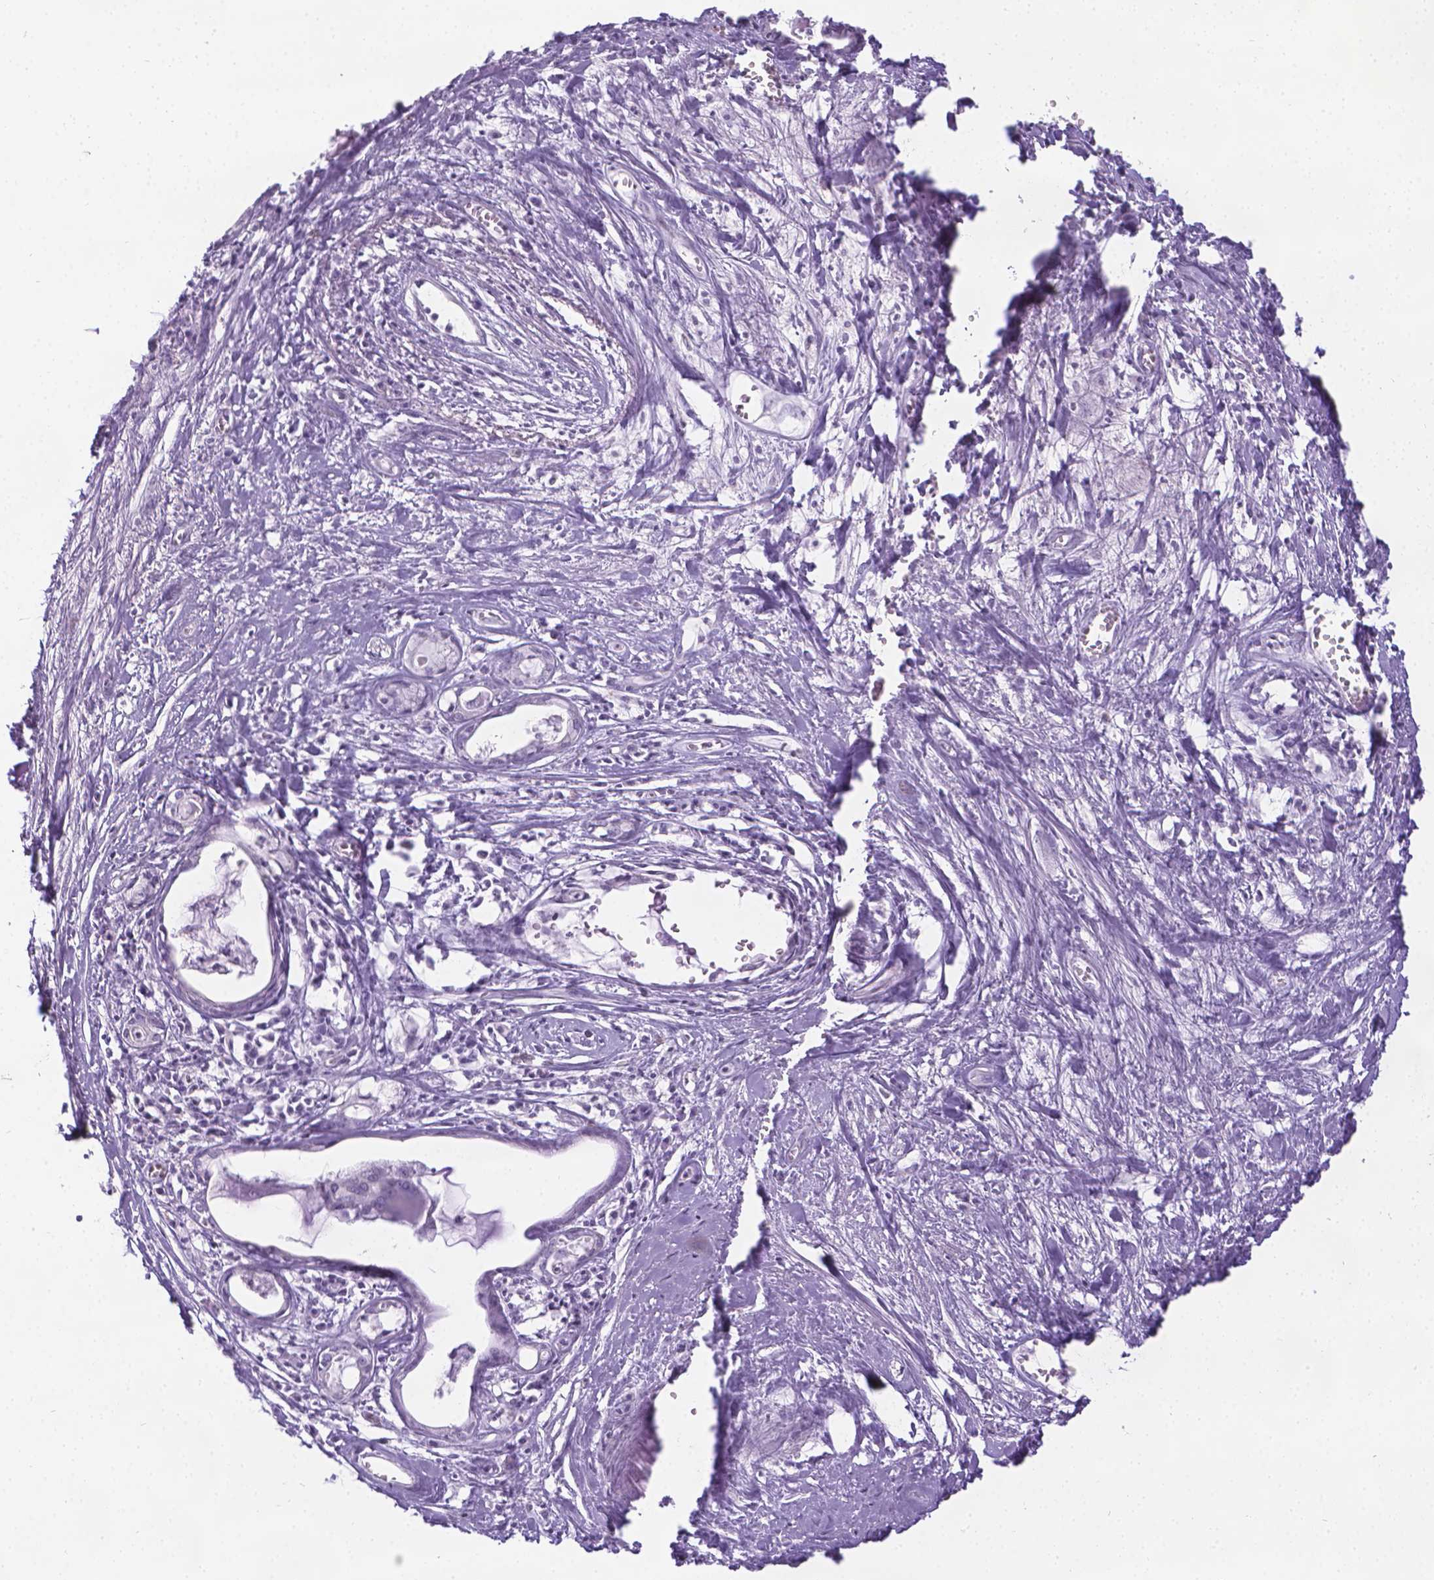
{"staining": {"intensity": "negative", "quantity": "none", "location": "none"}, "tissue": "adipose tissue", "cell_type": "Adipocytes", "image_type": "normal", "snomed": [{"axis": "morphology", "description": "Normal tissue, NOS"}, {"axis": "morphology", "description": "Squamous cell carcinoma, NOS"}, {"axis": "topography", "description": "Cartilage tissue"}, {"axis": "topography", "description": "Head-Neck"}], "caption": "IHC image of normal adipose tissue: adipose tissue stained with DAB exhibits no significant protein positivity in adipocytes. (Brightfield microscopy of DAB (3,3'-diaminobenzidine) immunohistochemistry (IHC) at high magnification).", "gene": "SPAG6", "patient": {"sex": "male", "age": 57}}